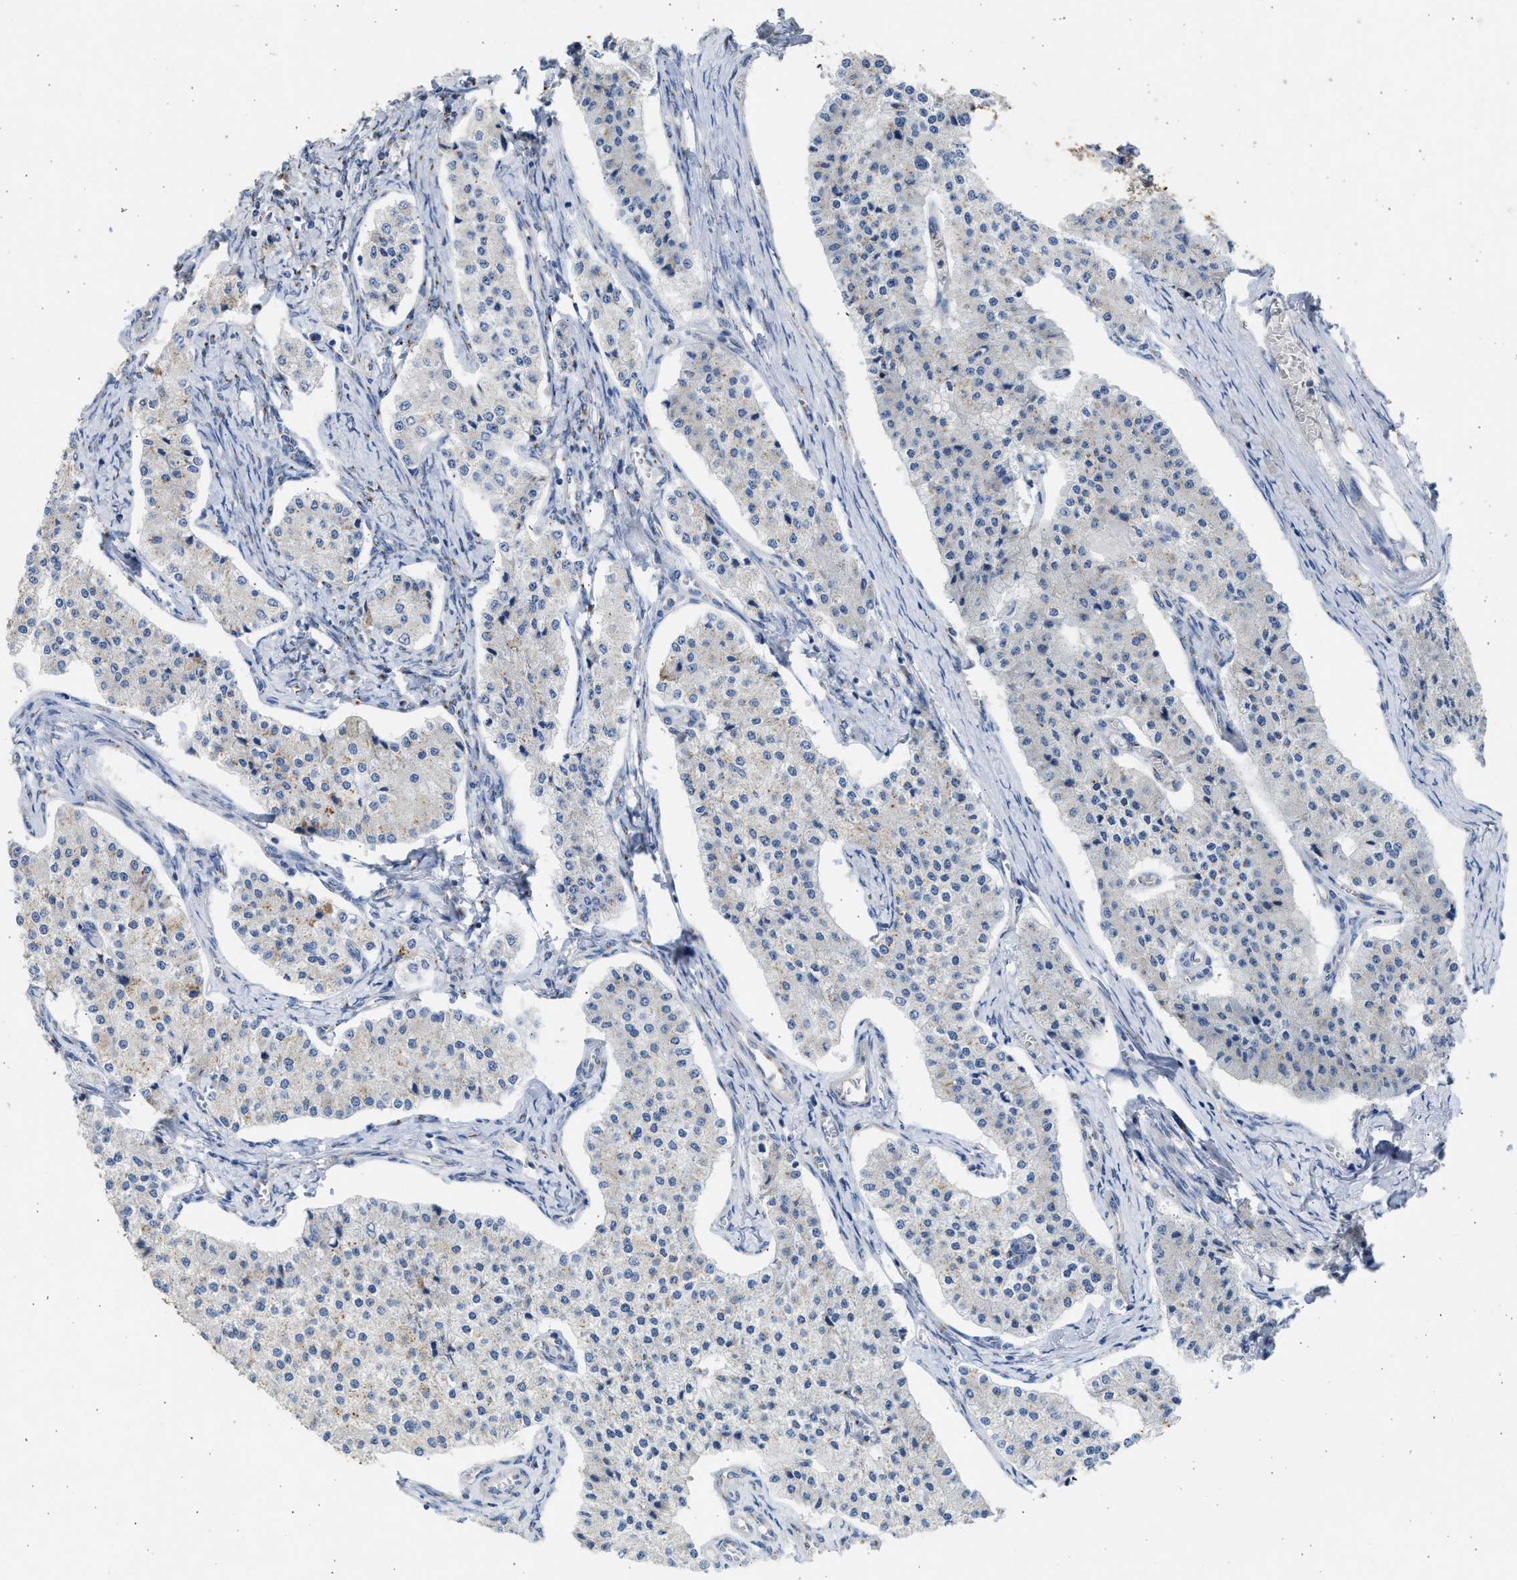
{"staining": {"intensity": "negative", "quantity": "none", "location": "none"}, "tissue": "carcinoid", "cell_type": "Tumor cells", "image_type": "cancer", "snomed": [{"axis": "morphology", "description": "Carcinoid, malignant, NOS"}, {"axis": "topography", "description": "Colon"}], "caption": "Immunohistochemistry of carcinoid shows no positivity in tumor cells.", "gene": "IPO8", "patient": {"sex": "female", "age": 52}}